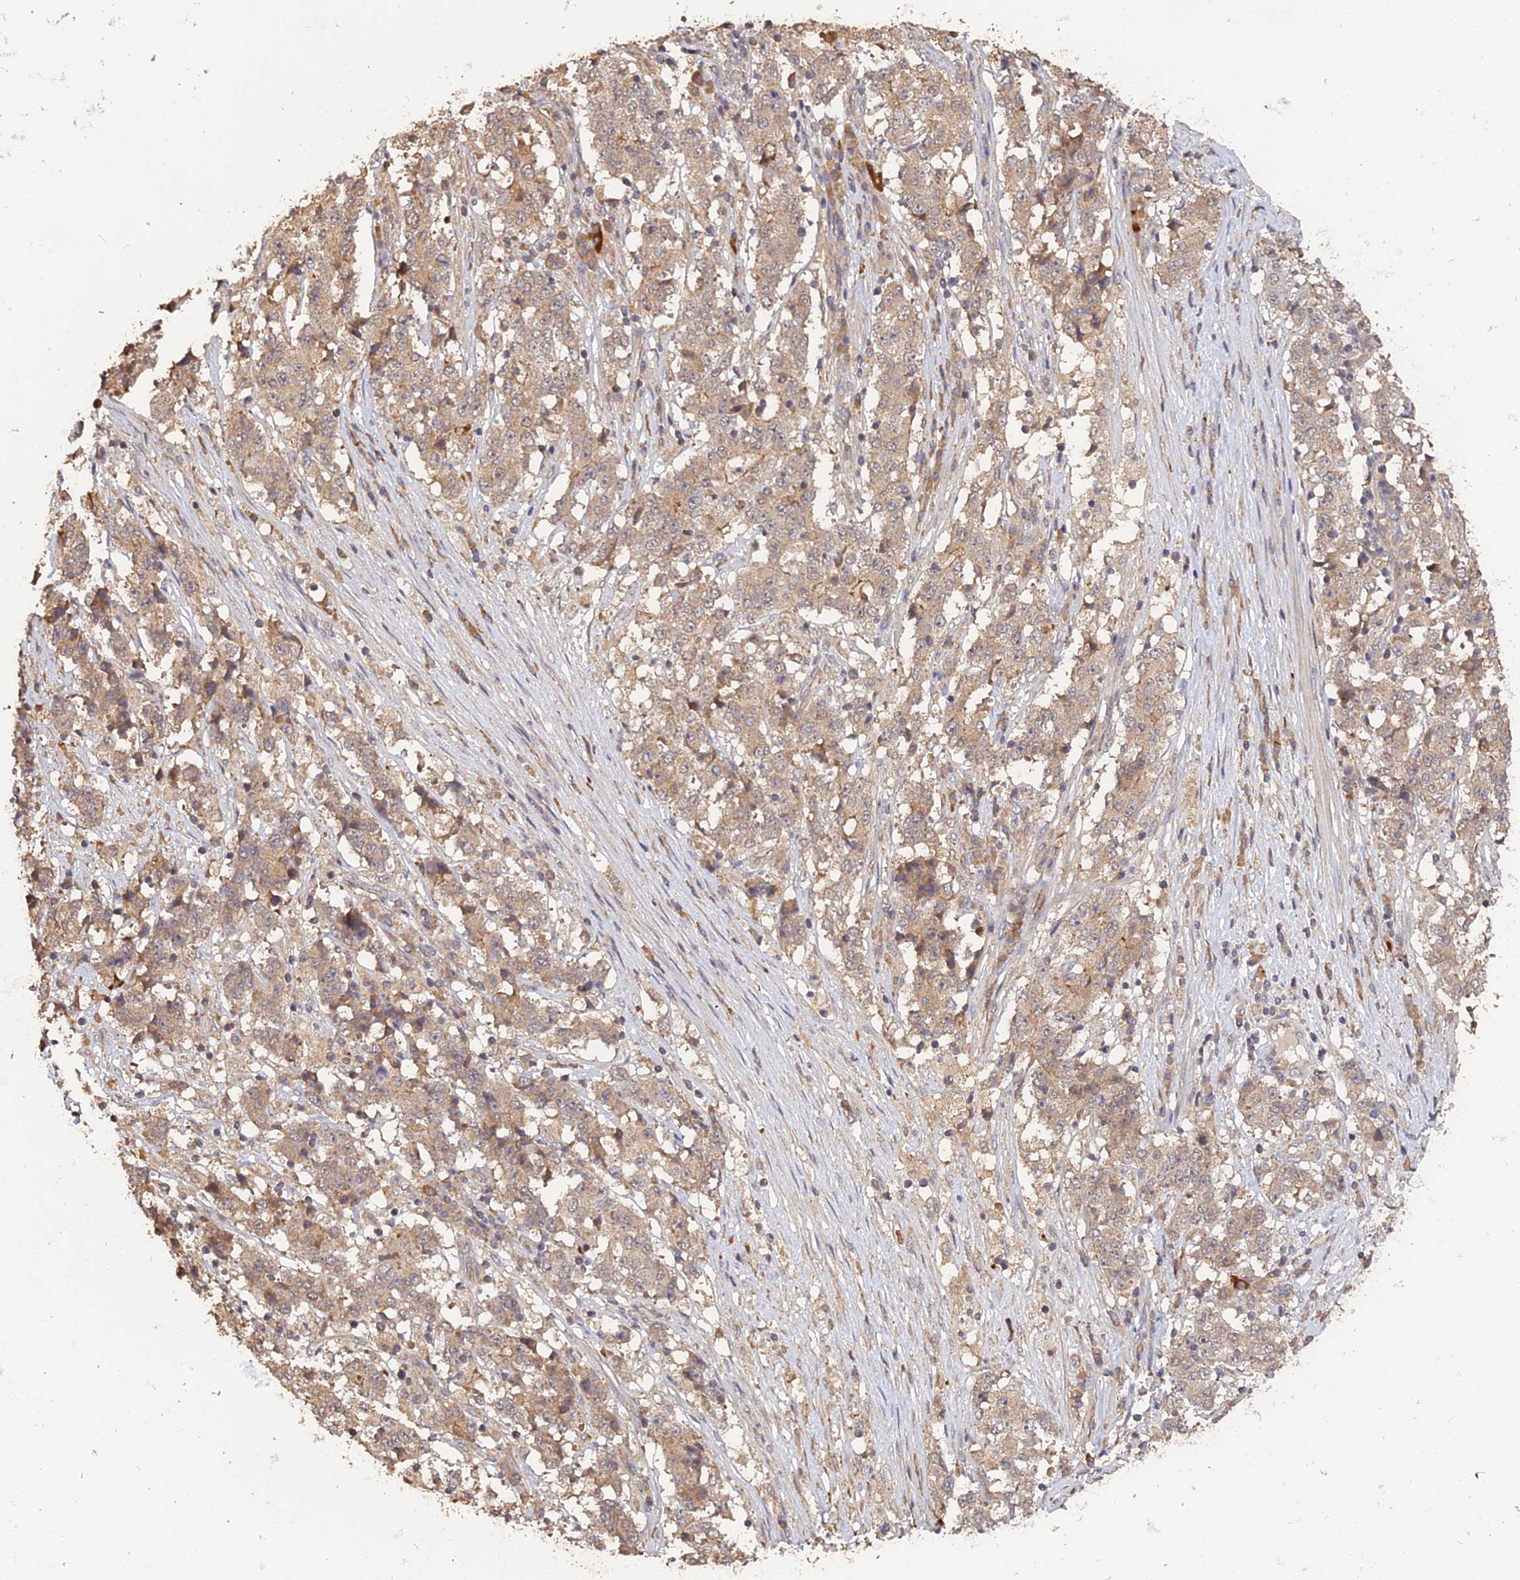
{"staining": {"intensity": "weak", "quantity": "25%-75%", "location": "cytoplasmic/membranous"}, "tissue": "stomach cancer", "cell_type": "Tumor cells", "image_type": "cancer", "snomed": [{"axis": "morphology", "description": "Adenocarcinoma, NOS"}, {"axis": "topography", "description": "Stomach"}], "caption": "The image exhibits immunohistochemical staining of stomach cancer. There is weak cytoplasmic/membranous positivity is identified in approximately 25%-75% of tumor cells. Using DAB (3,3'-diaminobenzidine) (brown) and hematoxylin (blue) stains, captured at high magnification using brightfield microscopy.", "gene": "ARHGAP40", "patient": {"sex": "male", "age": 59}}